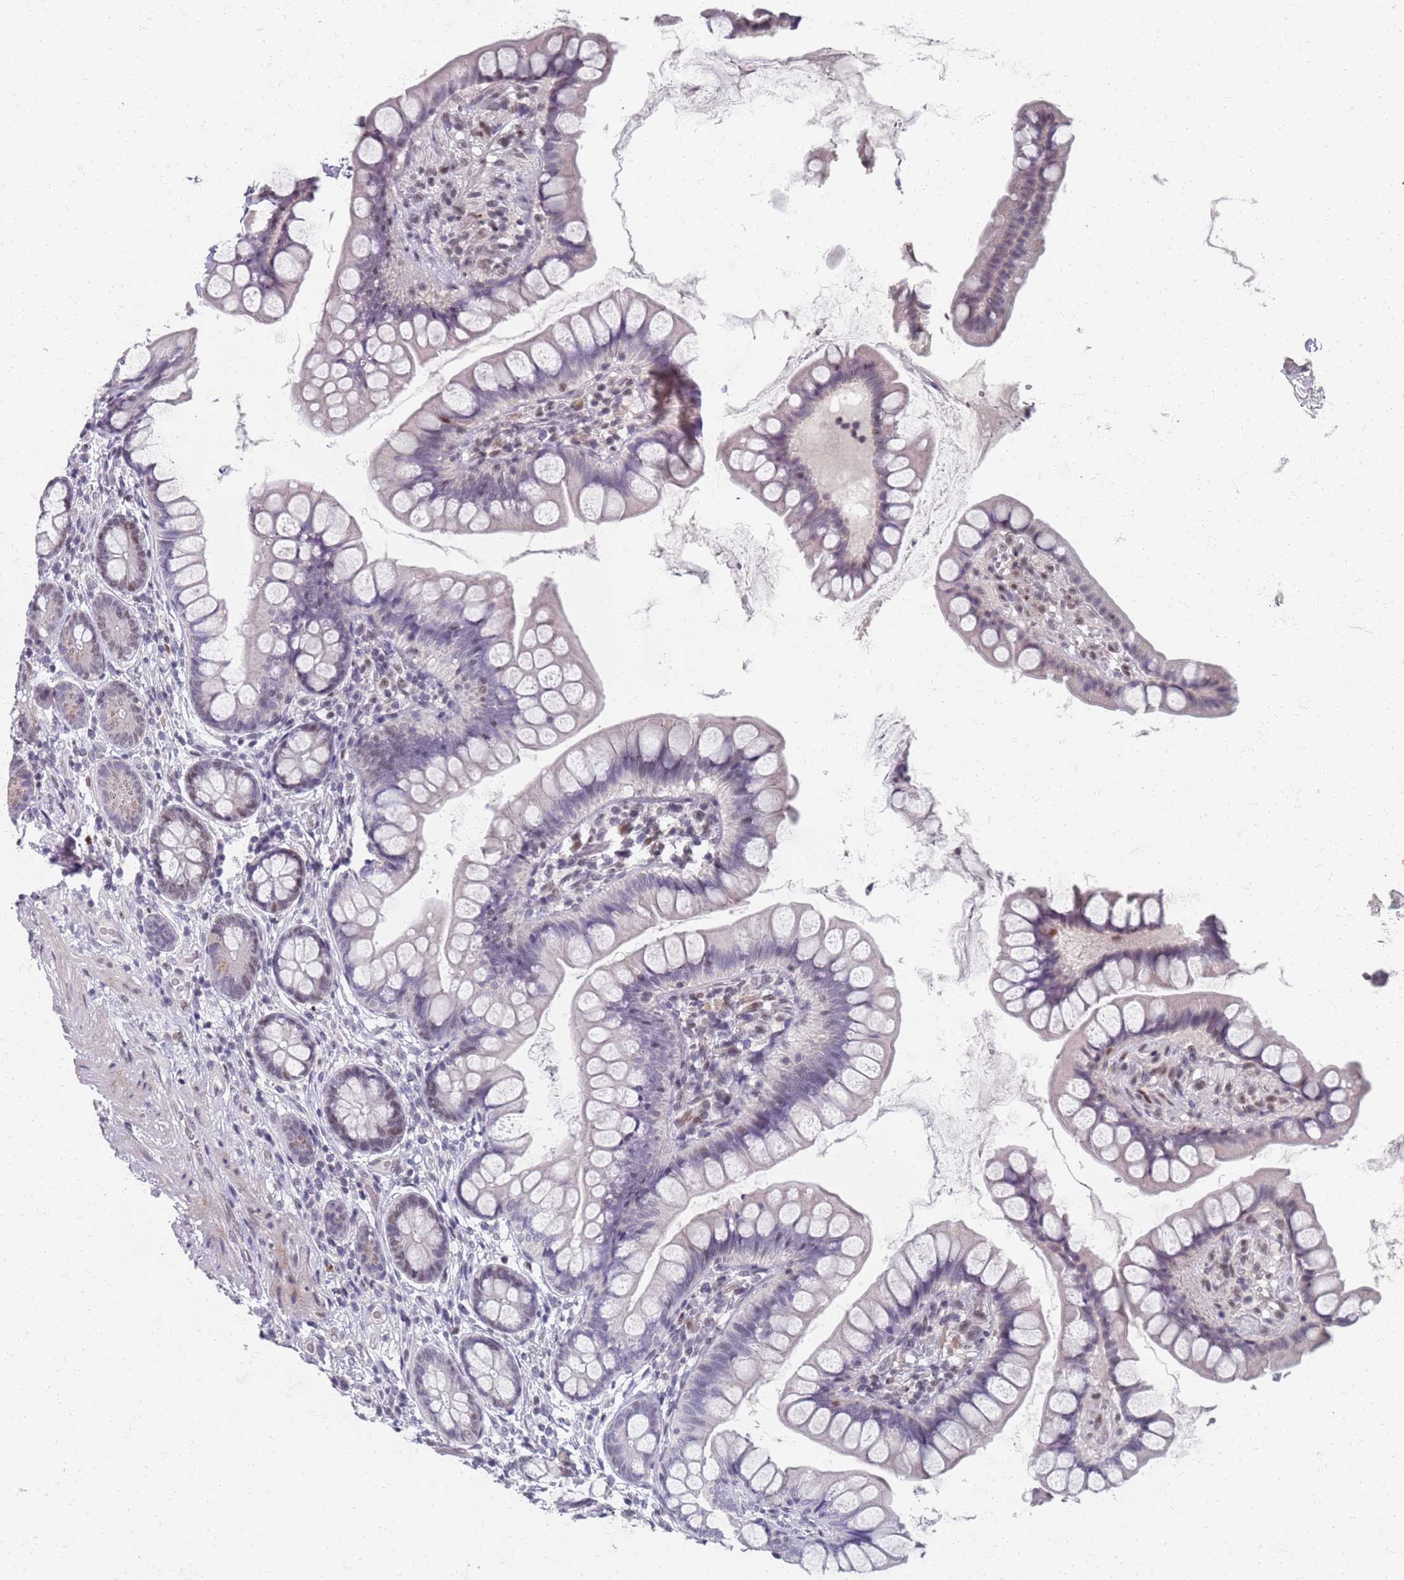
{"staining": {"intensity": "moderate", "quantity": "<25%", "location": "nuclear"}, "tissue": "small intestine", "cell_type": "Glandular cells", "image_type": "normal", "snomed": [{"axis": "morphology", "description": "Normal tissue, NOS"}, {"axis": "topography", "description": "Small intestine"}], "caption": "Immunohistochemistry of benign human small intestine exhibits low levels of moderate nuclear expression in about <25% of glandular cells.", "gene": "SAMD1", "patient": {"sex": "male", "age": 70}}